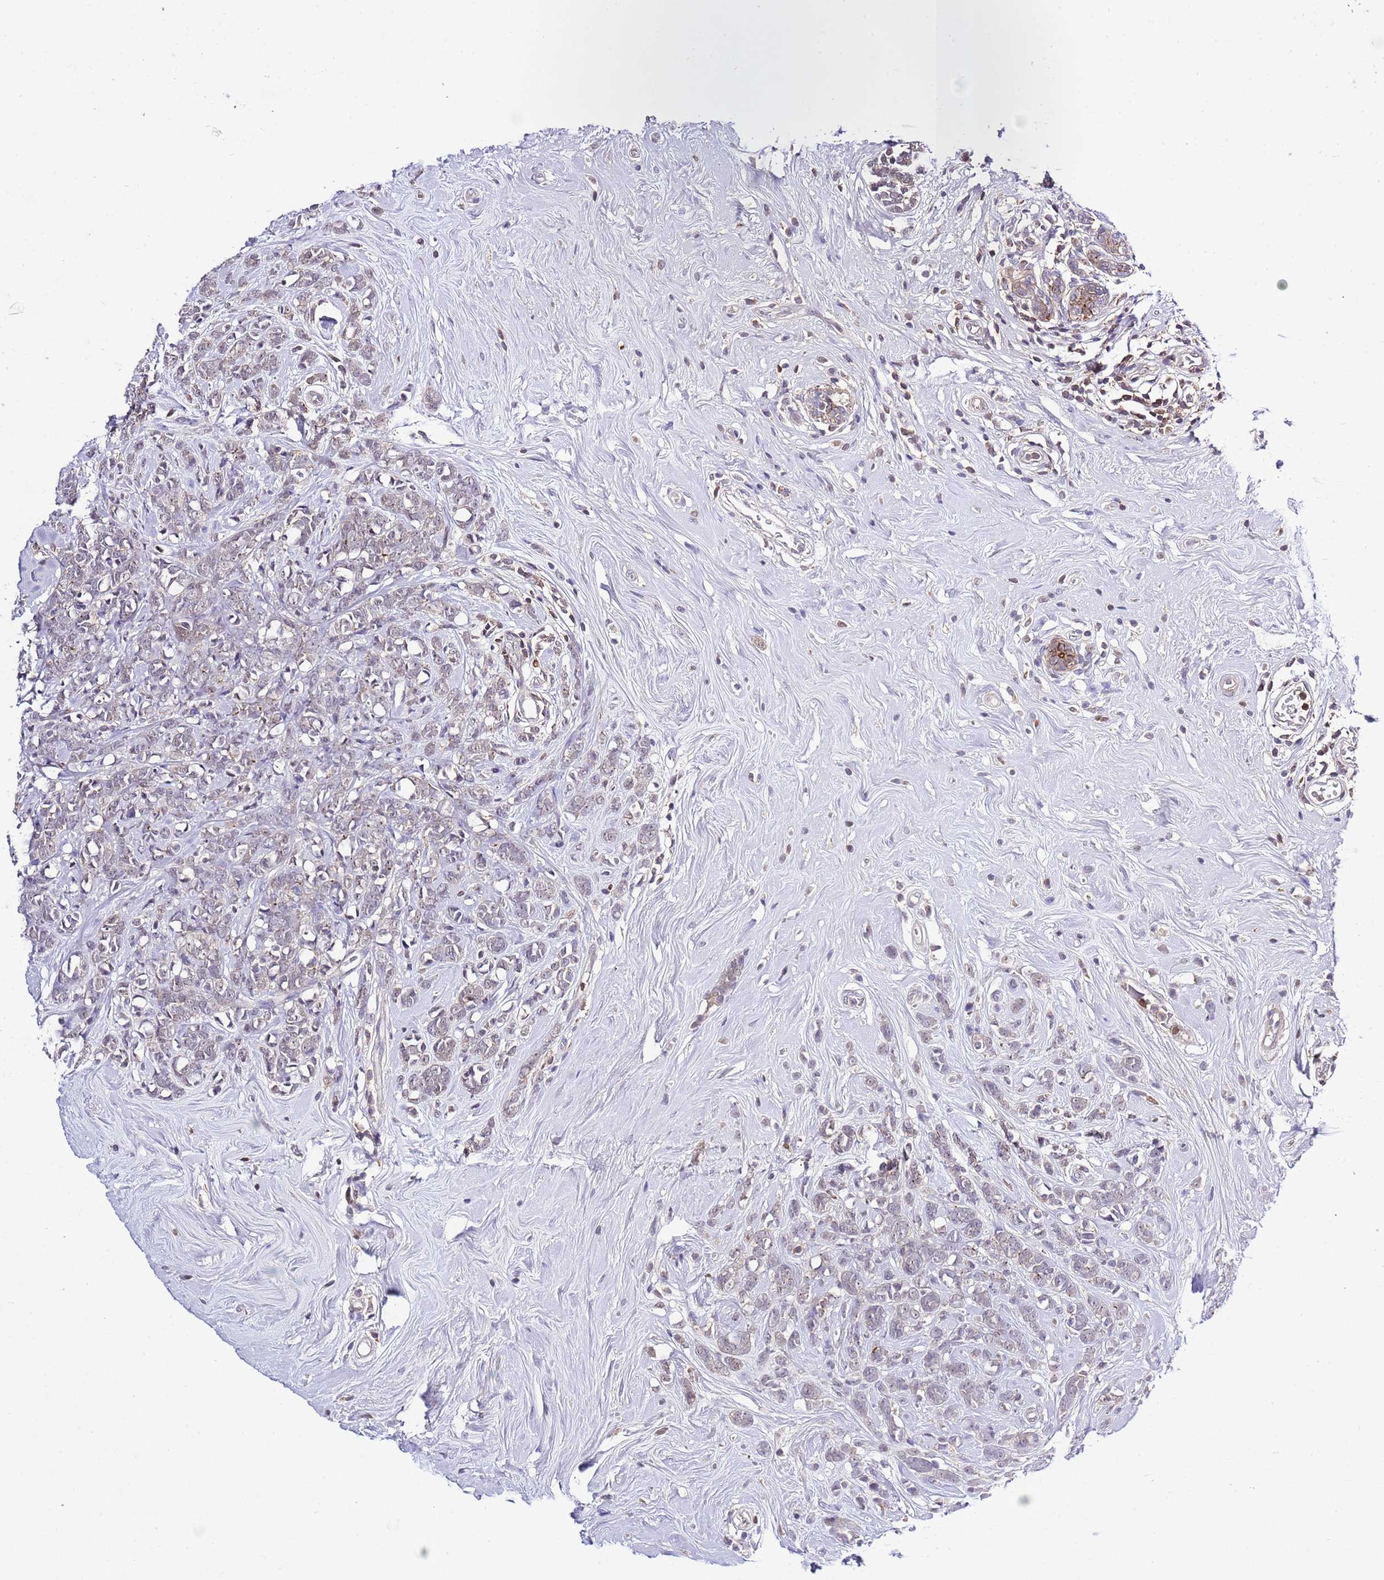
{"staining": {"intensity": "negative", "quantity": "none", "location": "none"}, "tissue": "breast cancer", "cell_type": "Tumor cells", "image_type": "cancer", "snomed": [{"axis": "morphology", "description": "Lobular carcinoma"}, {"axis": "topography", "description": "Breast"}], "caption": "Micrograph shows no protein expression in tumor cells of breast lobular carcinoma tissue.", "gene": "EFHD1", "patient": {"sex": "female", "age": 58}}